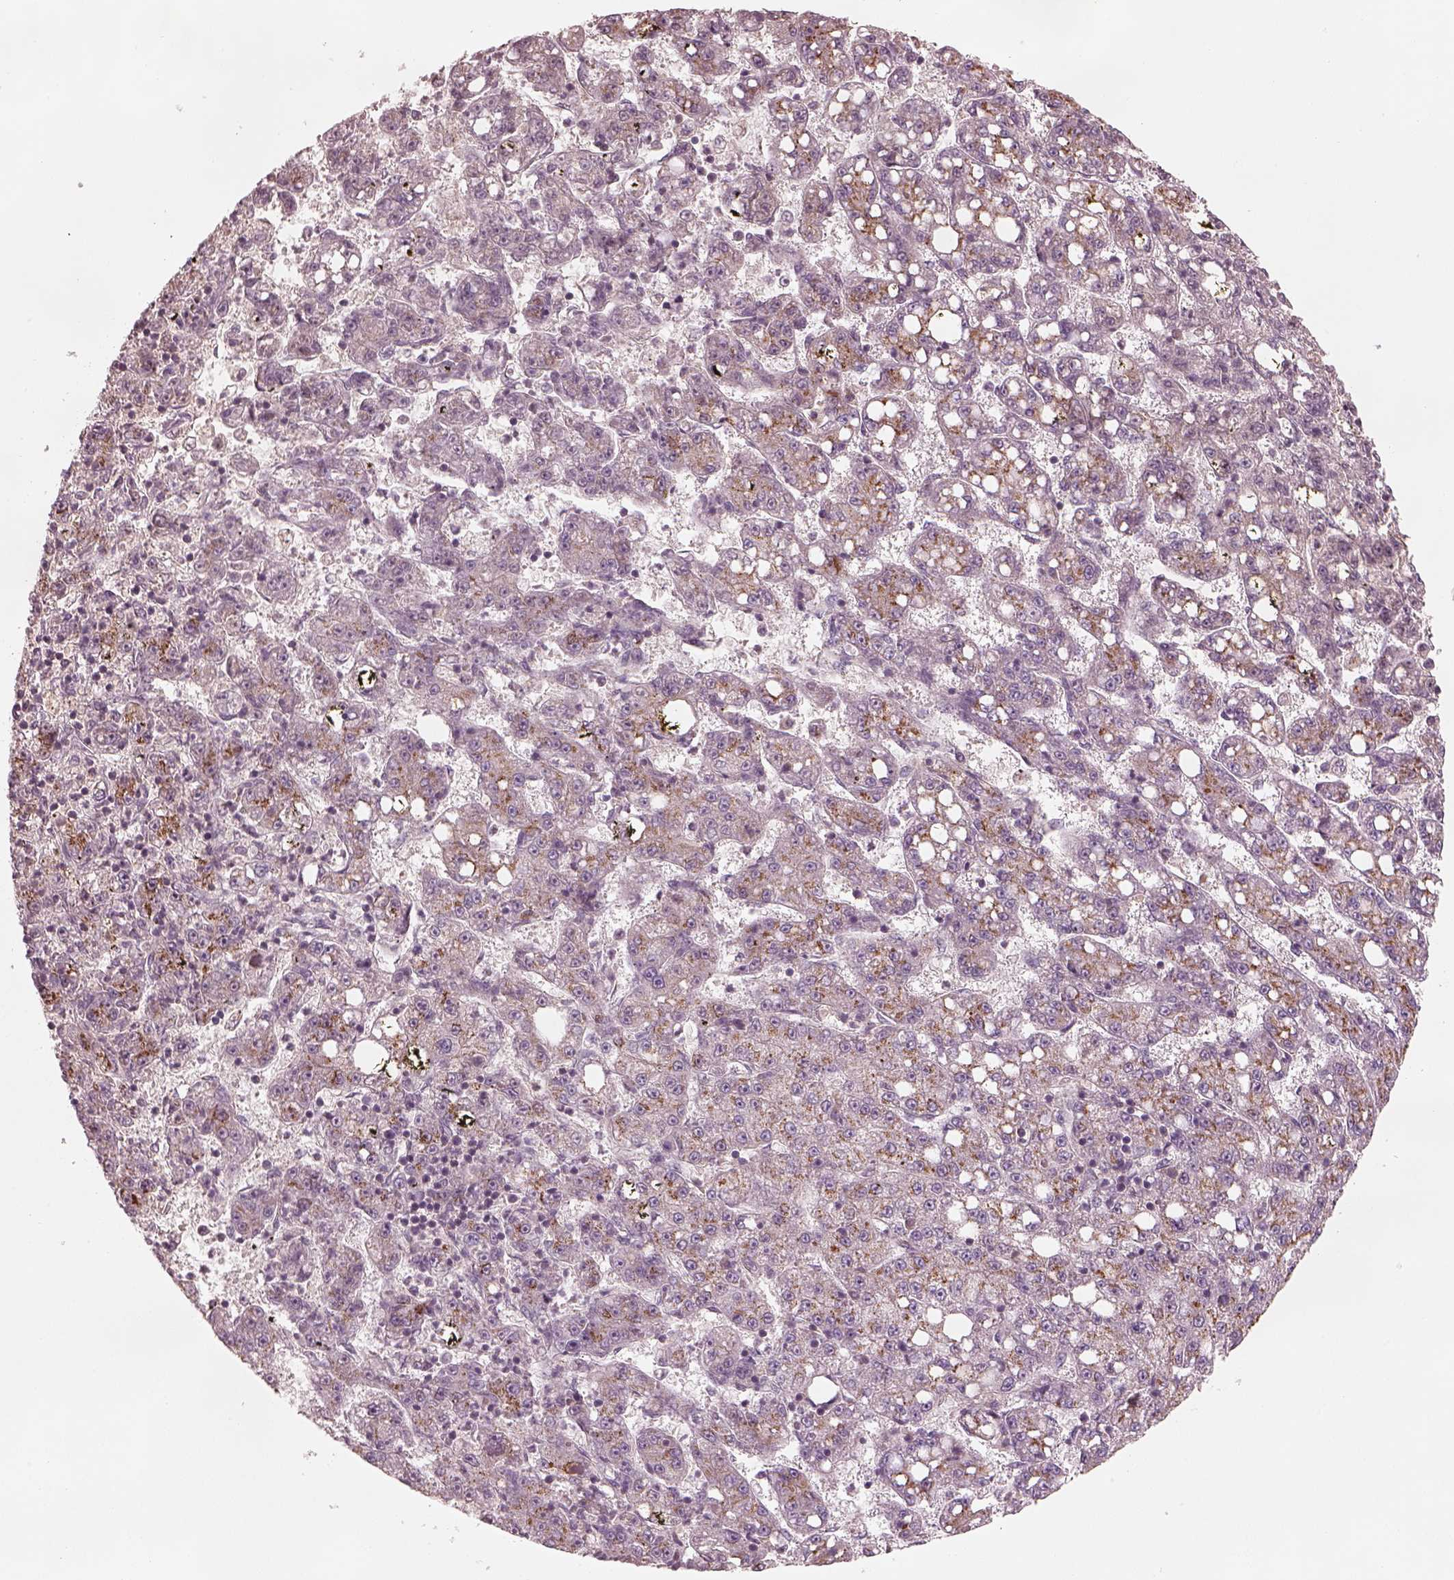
{"staining": {"intensity": "moderate", "quantity": ">75%", "location": "cytoplasmic/membranous"}, "tissue": "liver cancer", "cell_type": "Tumor cells", "image_type": "cancer", "snomed": [{"axis": "morphology", "description": "Carcinoma, Hepatocellular, NOS"}, {"axis": "topography", "description": "Liver"}], "caption": "Liver cancer stained with a brown dye shows moderate cytoplasmic/membranous positive staining in approximately >75% of tumor cells.", "gene": "SDCBP2", "patient": {"sex": "female", "age": 65}}